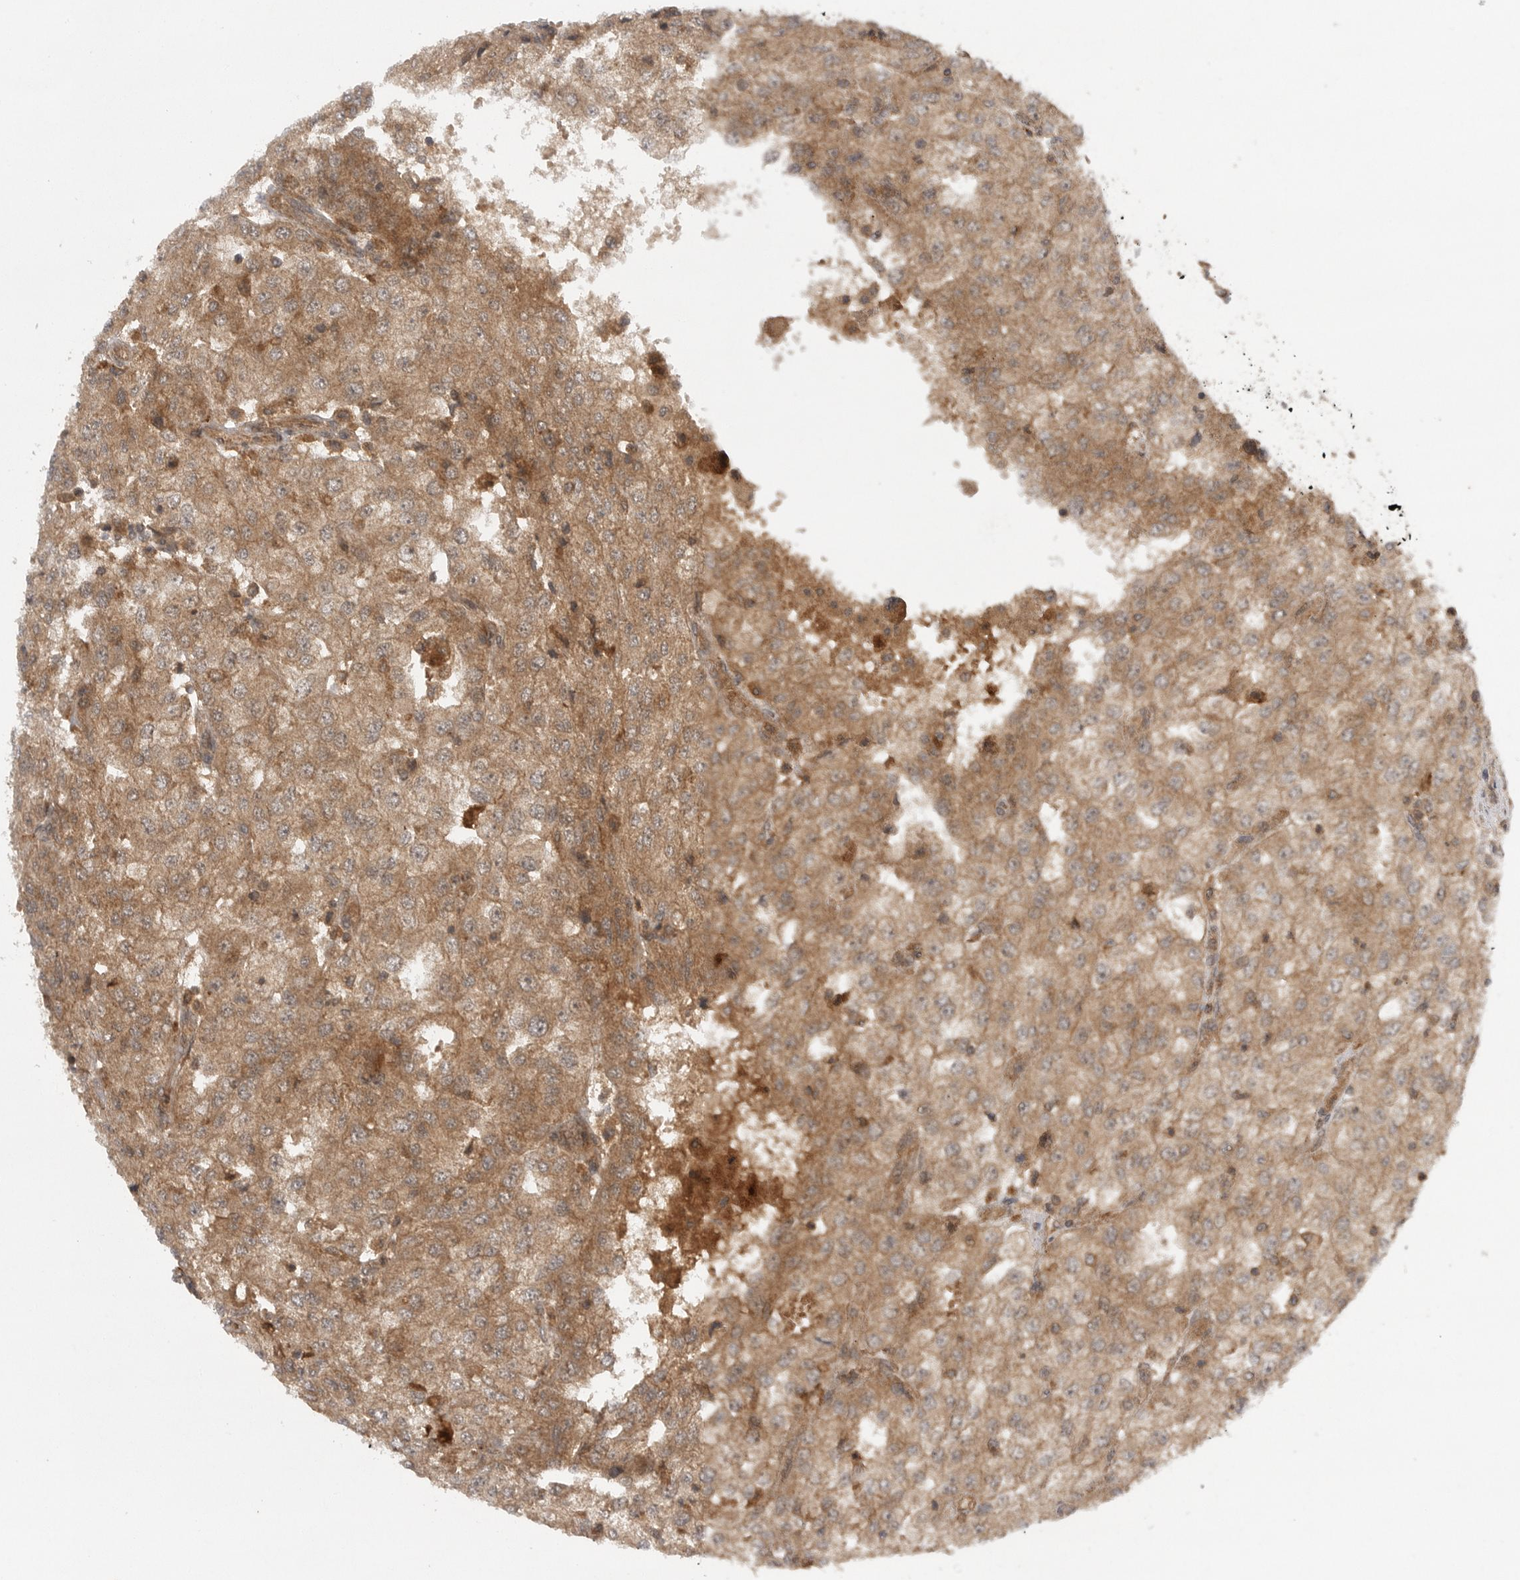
{"staining": {"intensity": "moderate", "quantity": ">75%", "location": "cytoplasmic/membranous"}, "tissue": "renal cancer", "cell_type": "Tumor cells", "image_type": "cancer", "snomed": [{"axis": "morphology", "description": "Adenocarcinoma, NOS"}, {"axis": "topography", "description": "Kidney"}], "caption": "Human adenocarcinoma (renal) stained with a protein marker reveals moderate staining in tumor cells.", "gene": "PRDX4", "patient": {"sex": "female", "age": 54}}